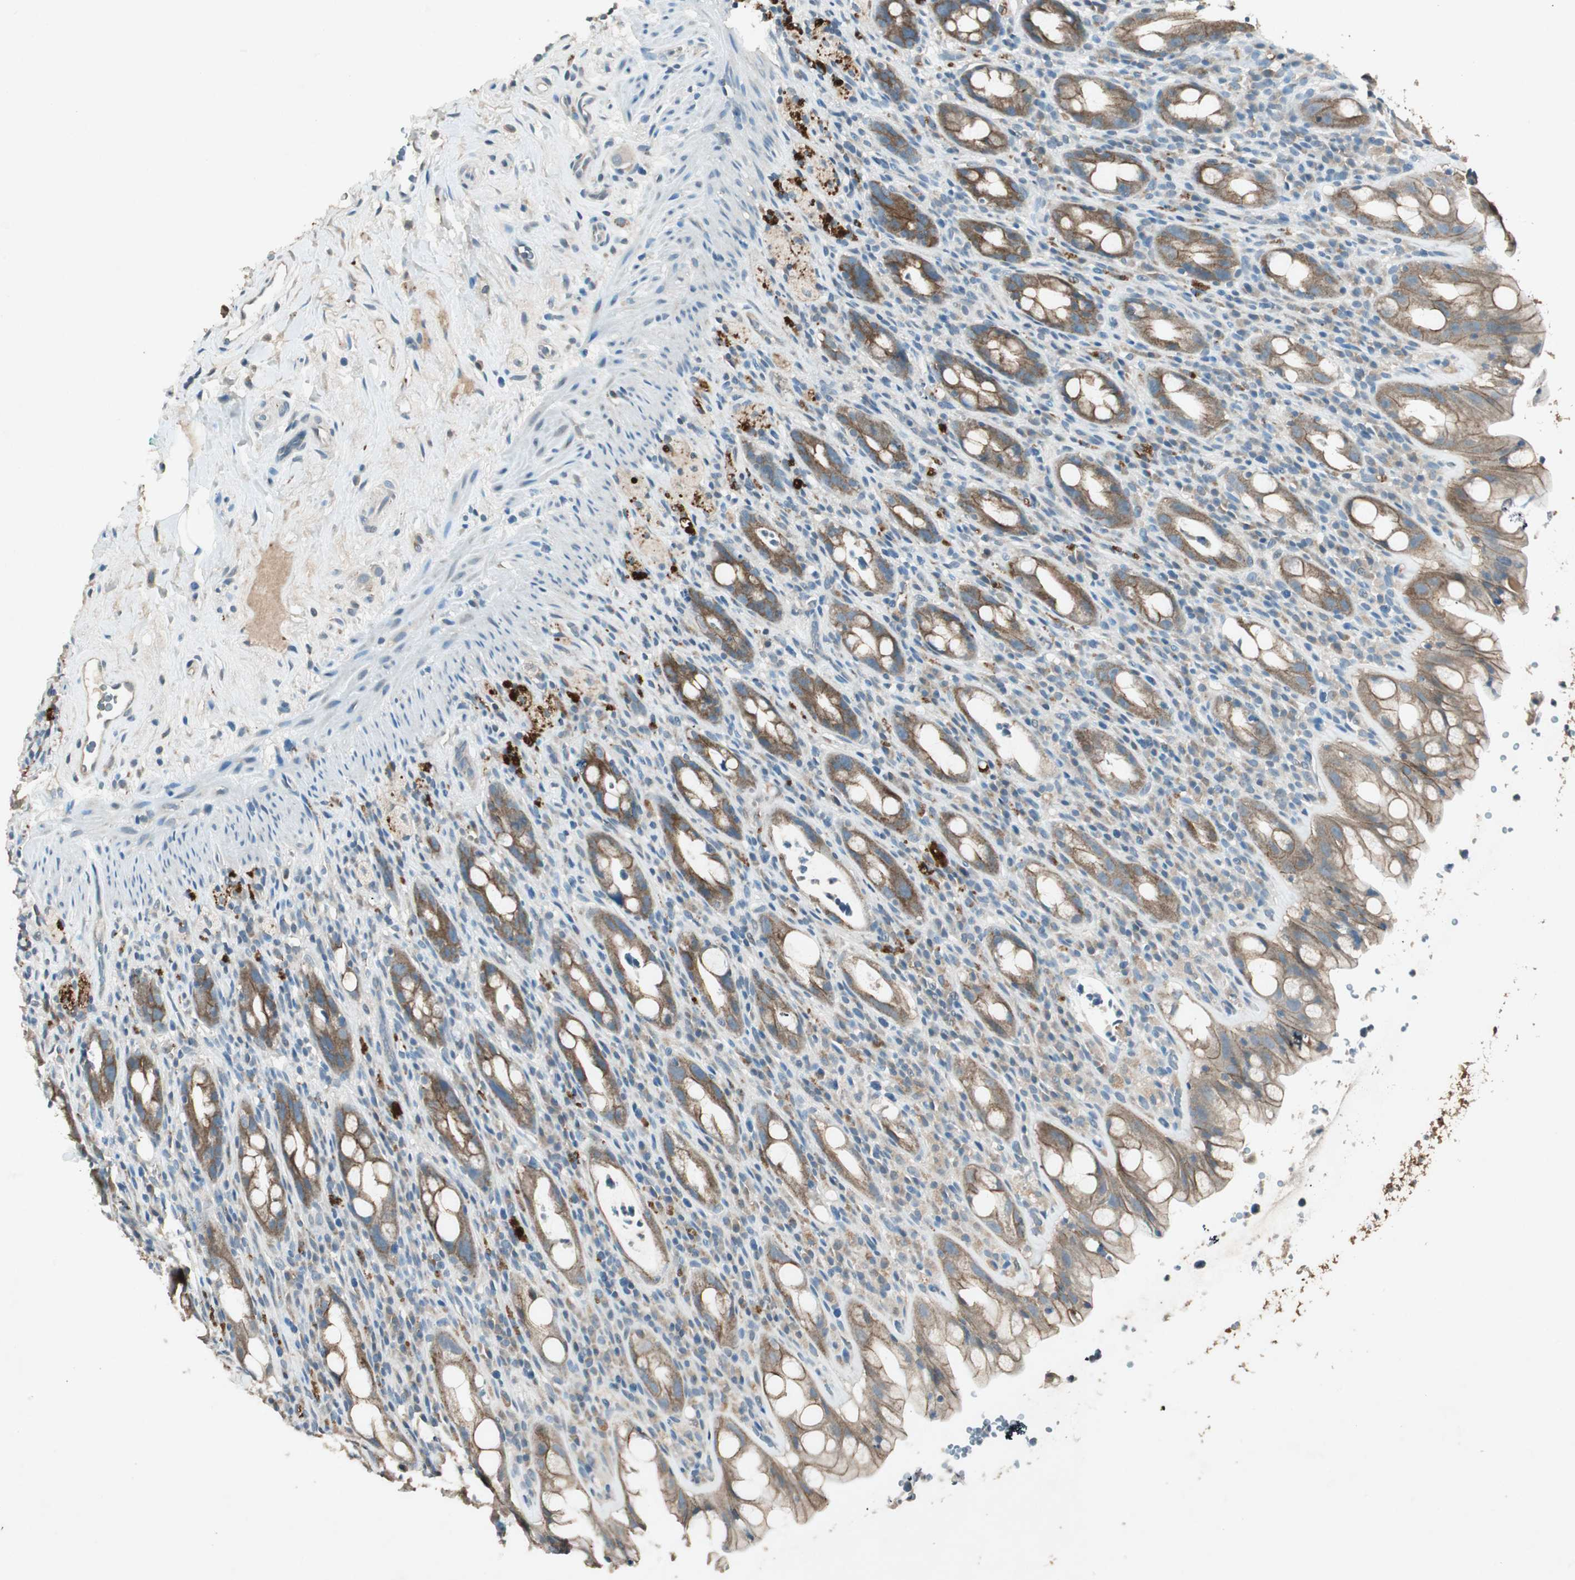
{"staining": {"intensity": "moderate", "quantity": ">75%", "location": "cytoplasmic/membranous"}, "tissue": "rectum", "cell_type": "Glandular cells", "image_type": "normal", "snomed": [{"axis": "morphology", "description": "Normal tissue, NOS"}, {"axis": "topography", "description": "Rectum"}], "caption": "Immunohistochemistry (IHC) image of benign rectum: human rectum stained using immunohistochemistry (IHC) exhibits medium levels of moderate protein expression localized specifically in the cytoplasmic/membranous of glandular cells, appearing as a cytoplasmic/membranous brown color.", "gene": "NKAIN1", "patient": {"sex": "male", "age": 44}}